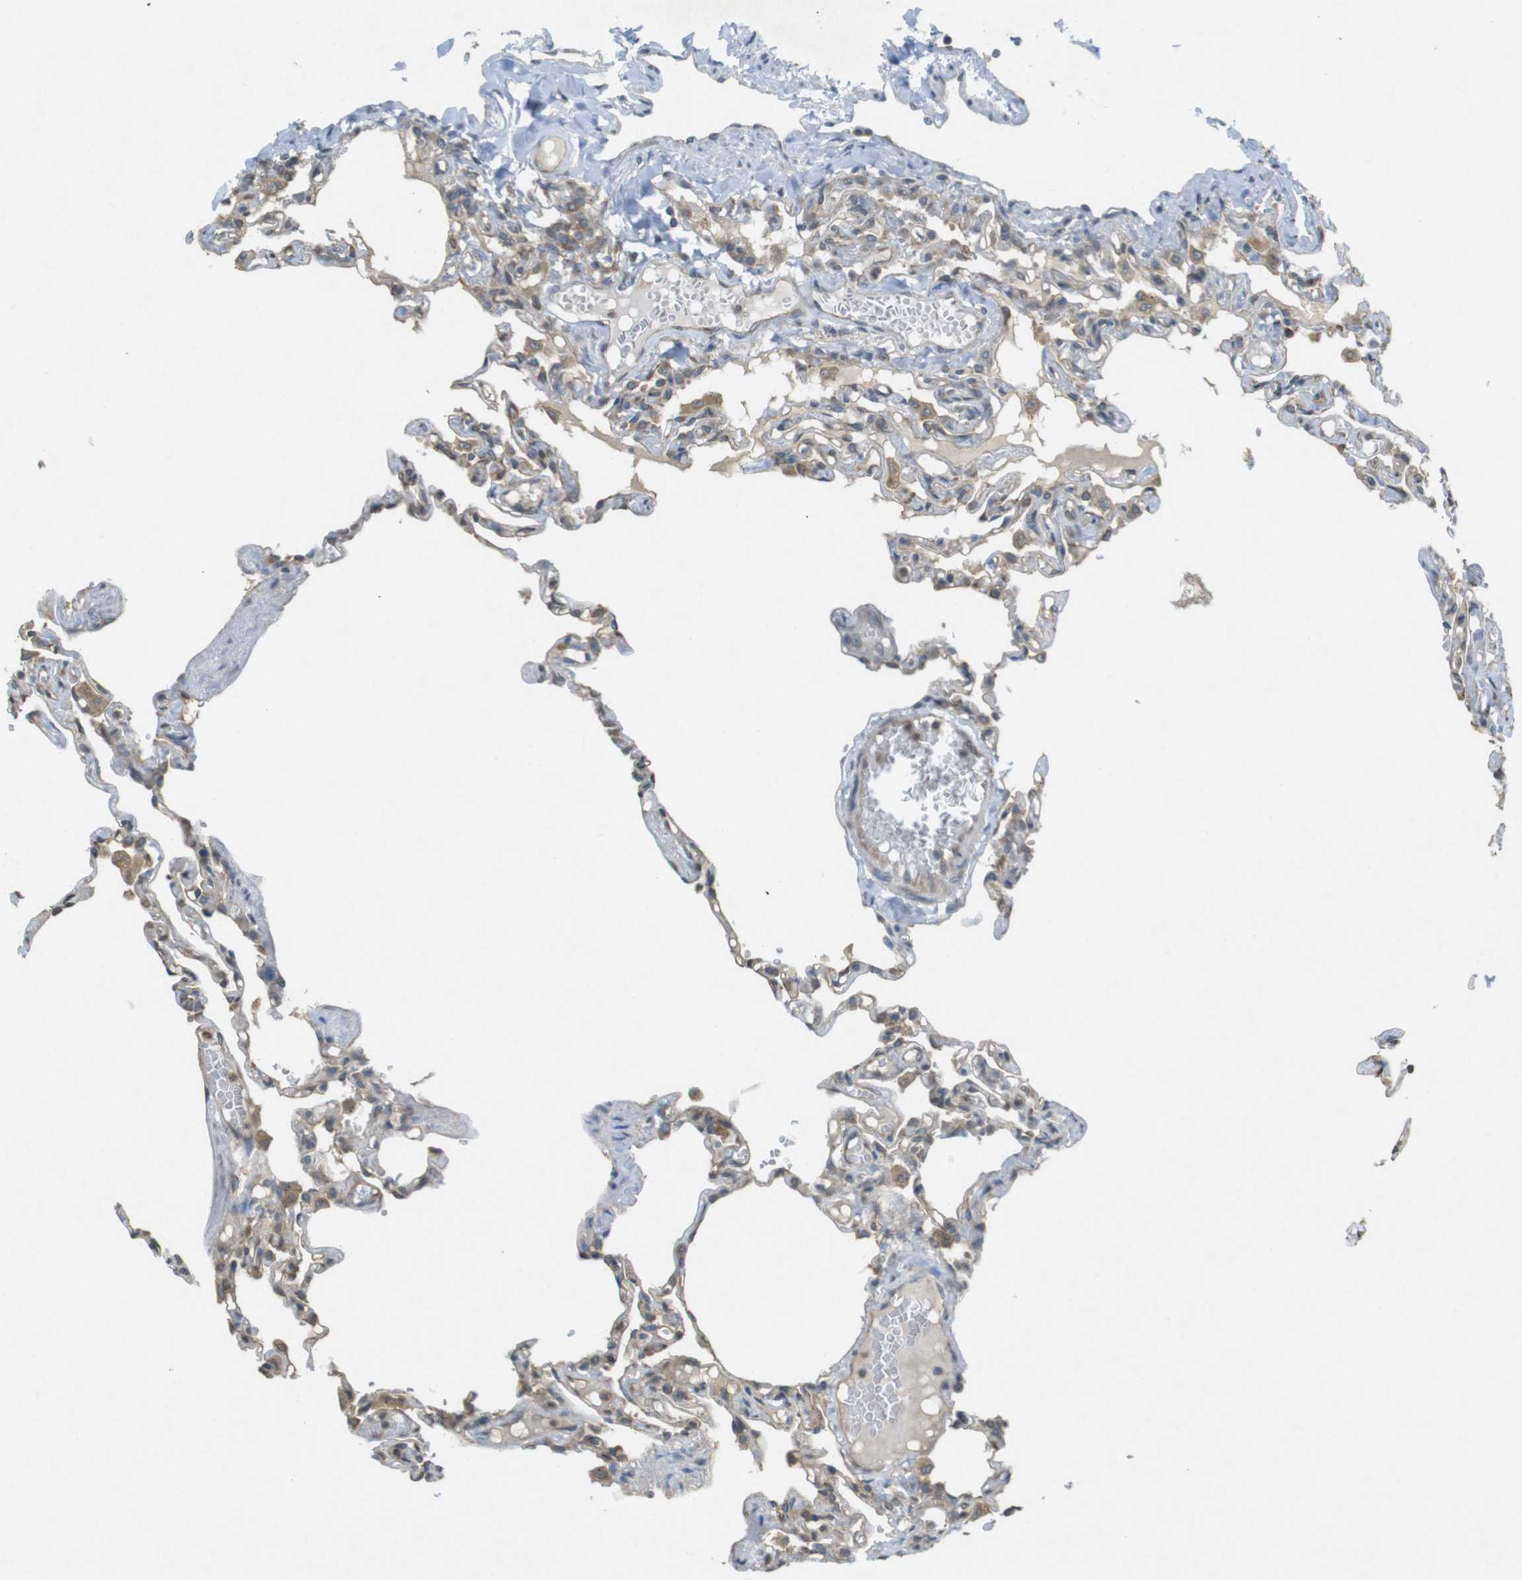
{"staining": {"intensity": "moderate", "quantity": ">75%", "location": "cytoplasmic/membranous"}, "tissue": "lung", "cell_type": "Alveolar cells", "image_type": "normal", "snomed": [{"axis": "morphology", "description": "Normal tissue, NOS"}, {"axis": "topography", "description": "Lung"}], "caption": "Protein positivity by immunohistochemistry exhibits moderate cytoplasmic/membranous staining in about >75% of alveolar cells in unremarkable lung.", "gene": "KIF5B", "patient": {"sex": "male", "age": 21}}